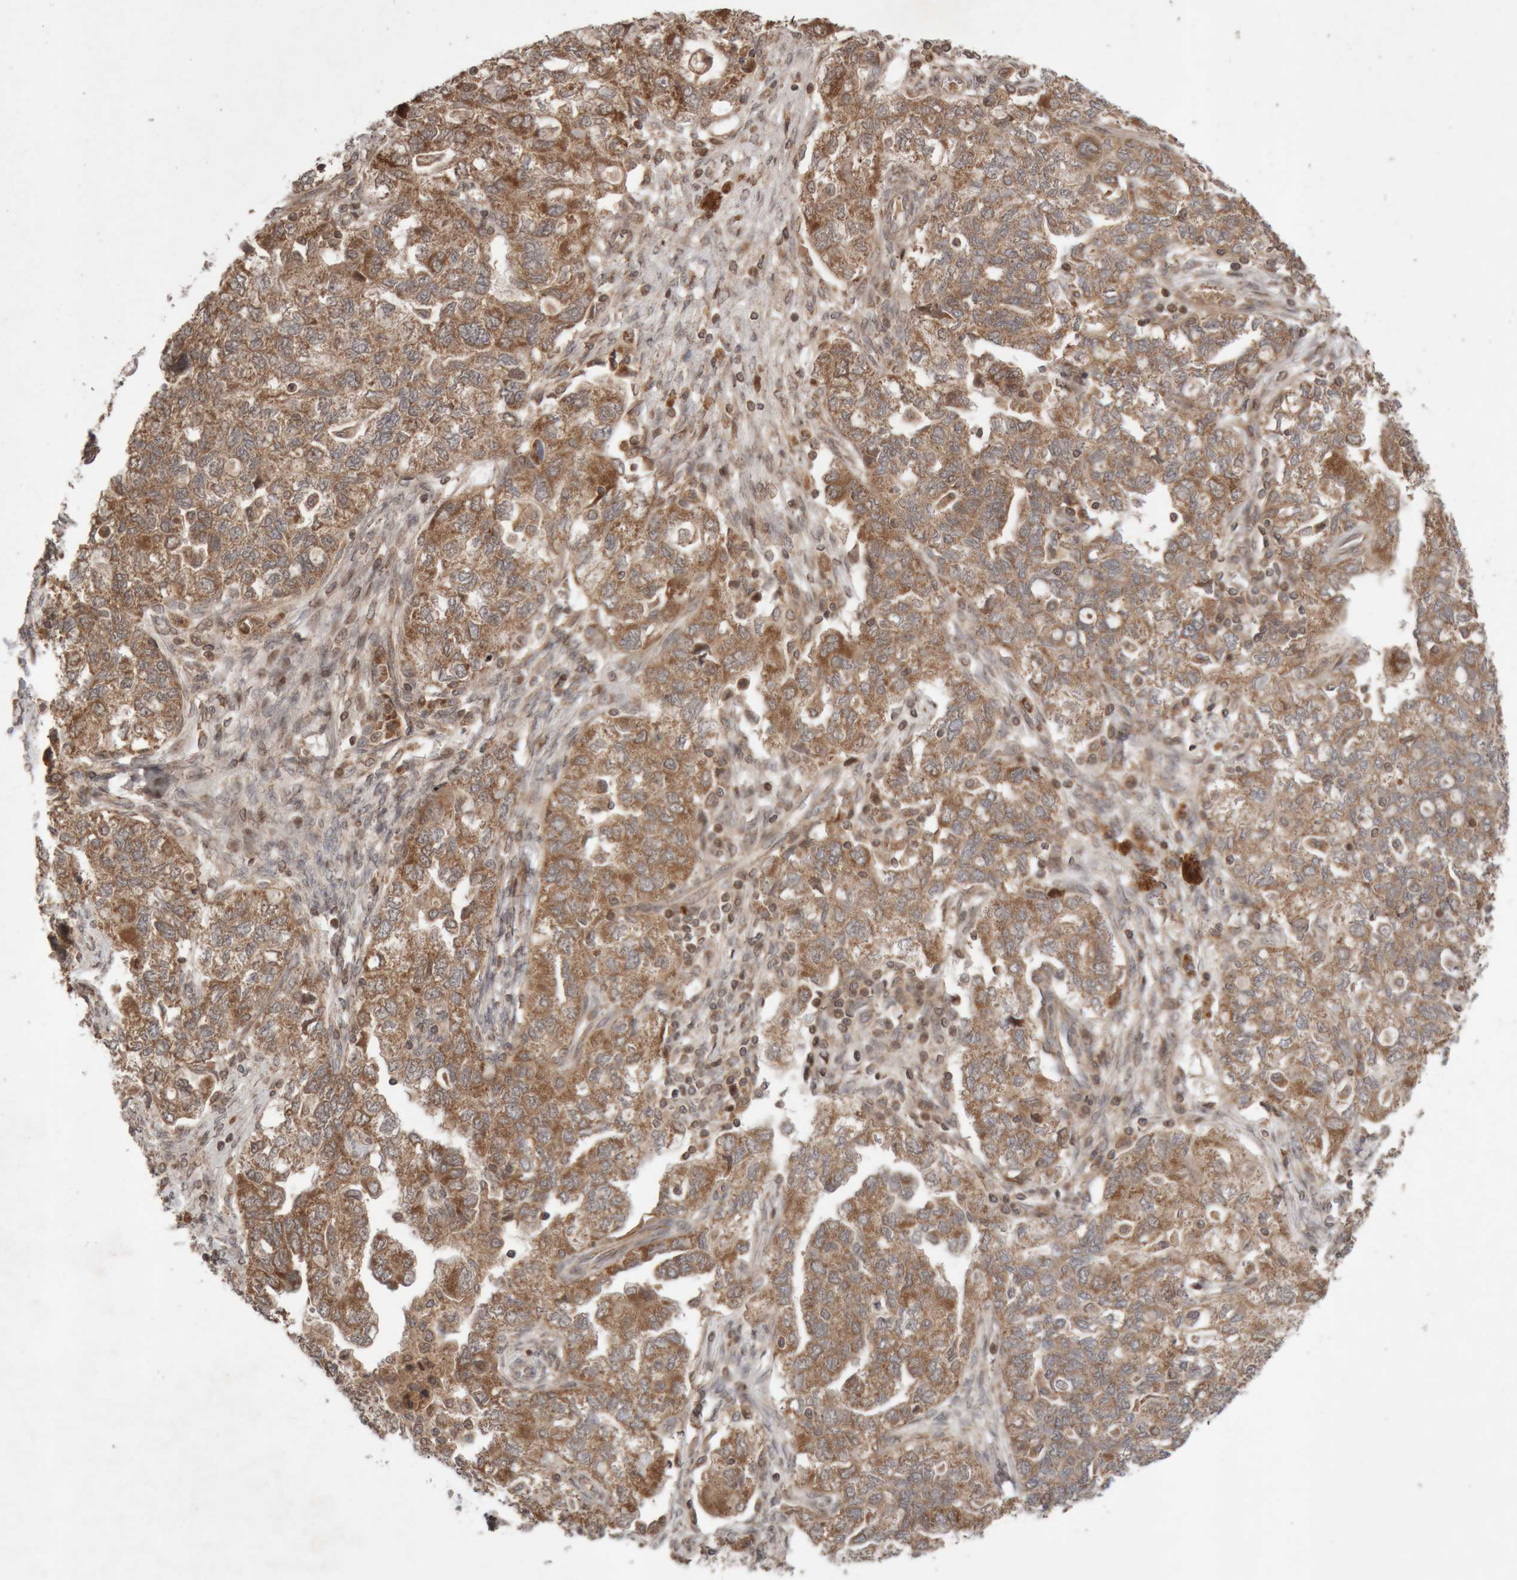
{"staining": {"intensity": "moderate", "quantity": ">75%", "location": "cytoplasmic/membranous"}, "tissue": "ovarian cancer", "cell_type": "Tumor cells", "image_type": "cancer", "snomed": [{"axis": "morphology", "description": "Carcinoma, NOS"}, {"axis": "morphology", "description": "Cystadenocarcinoma, serous, NOS"}, {"axis": "topography", "description": "Ovary"}], "caption": "Protein expression analysis of carcinoma (ovarian) shows moderate cytoplasmic/membranous positivity in about >75% of tumor cells.", "gene": "KIF21B", "patient": {"sex": "female", "age": 69}}